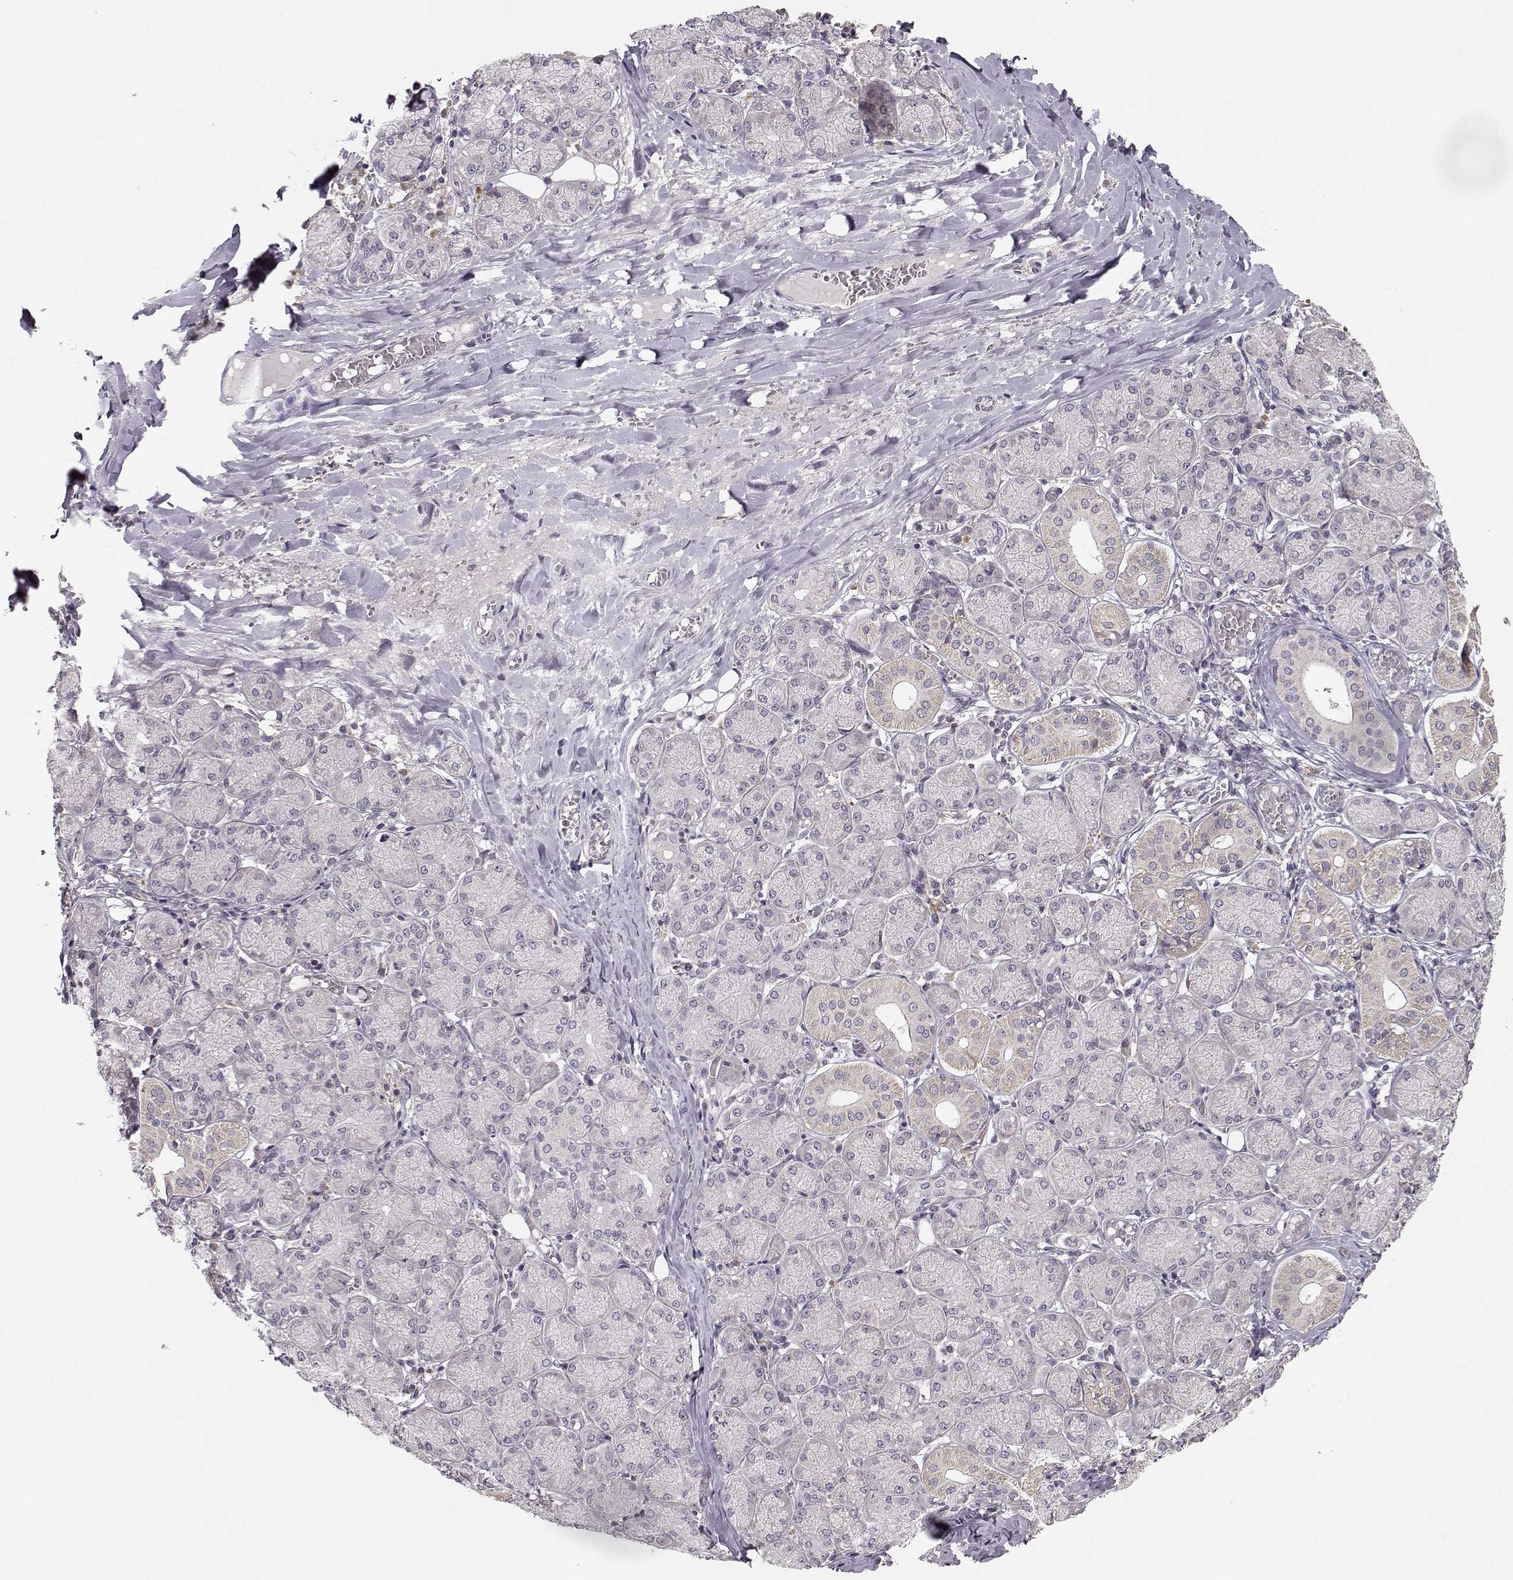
{"staining": {"intensity": "negative", "quantity": "none", "location": "none"}, "tissue": "salivary gland", "cell_type": "Glandular cells", "image_type": "normal", "snomed": [{"axis": "morphology", "description": "Normal tissue, NOS"}, {"axis": "topography", "description": "Salivary gland"}, {"axis": "topography", "description": "Peripheral nerve tissue"}], "caption": "Glandular cells show no significant staining in benign salivary gland.", "gene": "ENTPD8", "patient": {"sex": "female", "age": 24}}